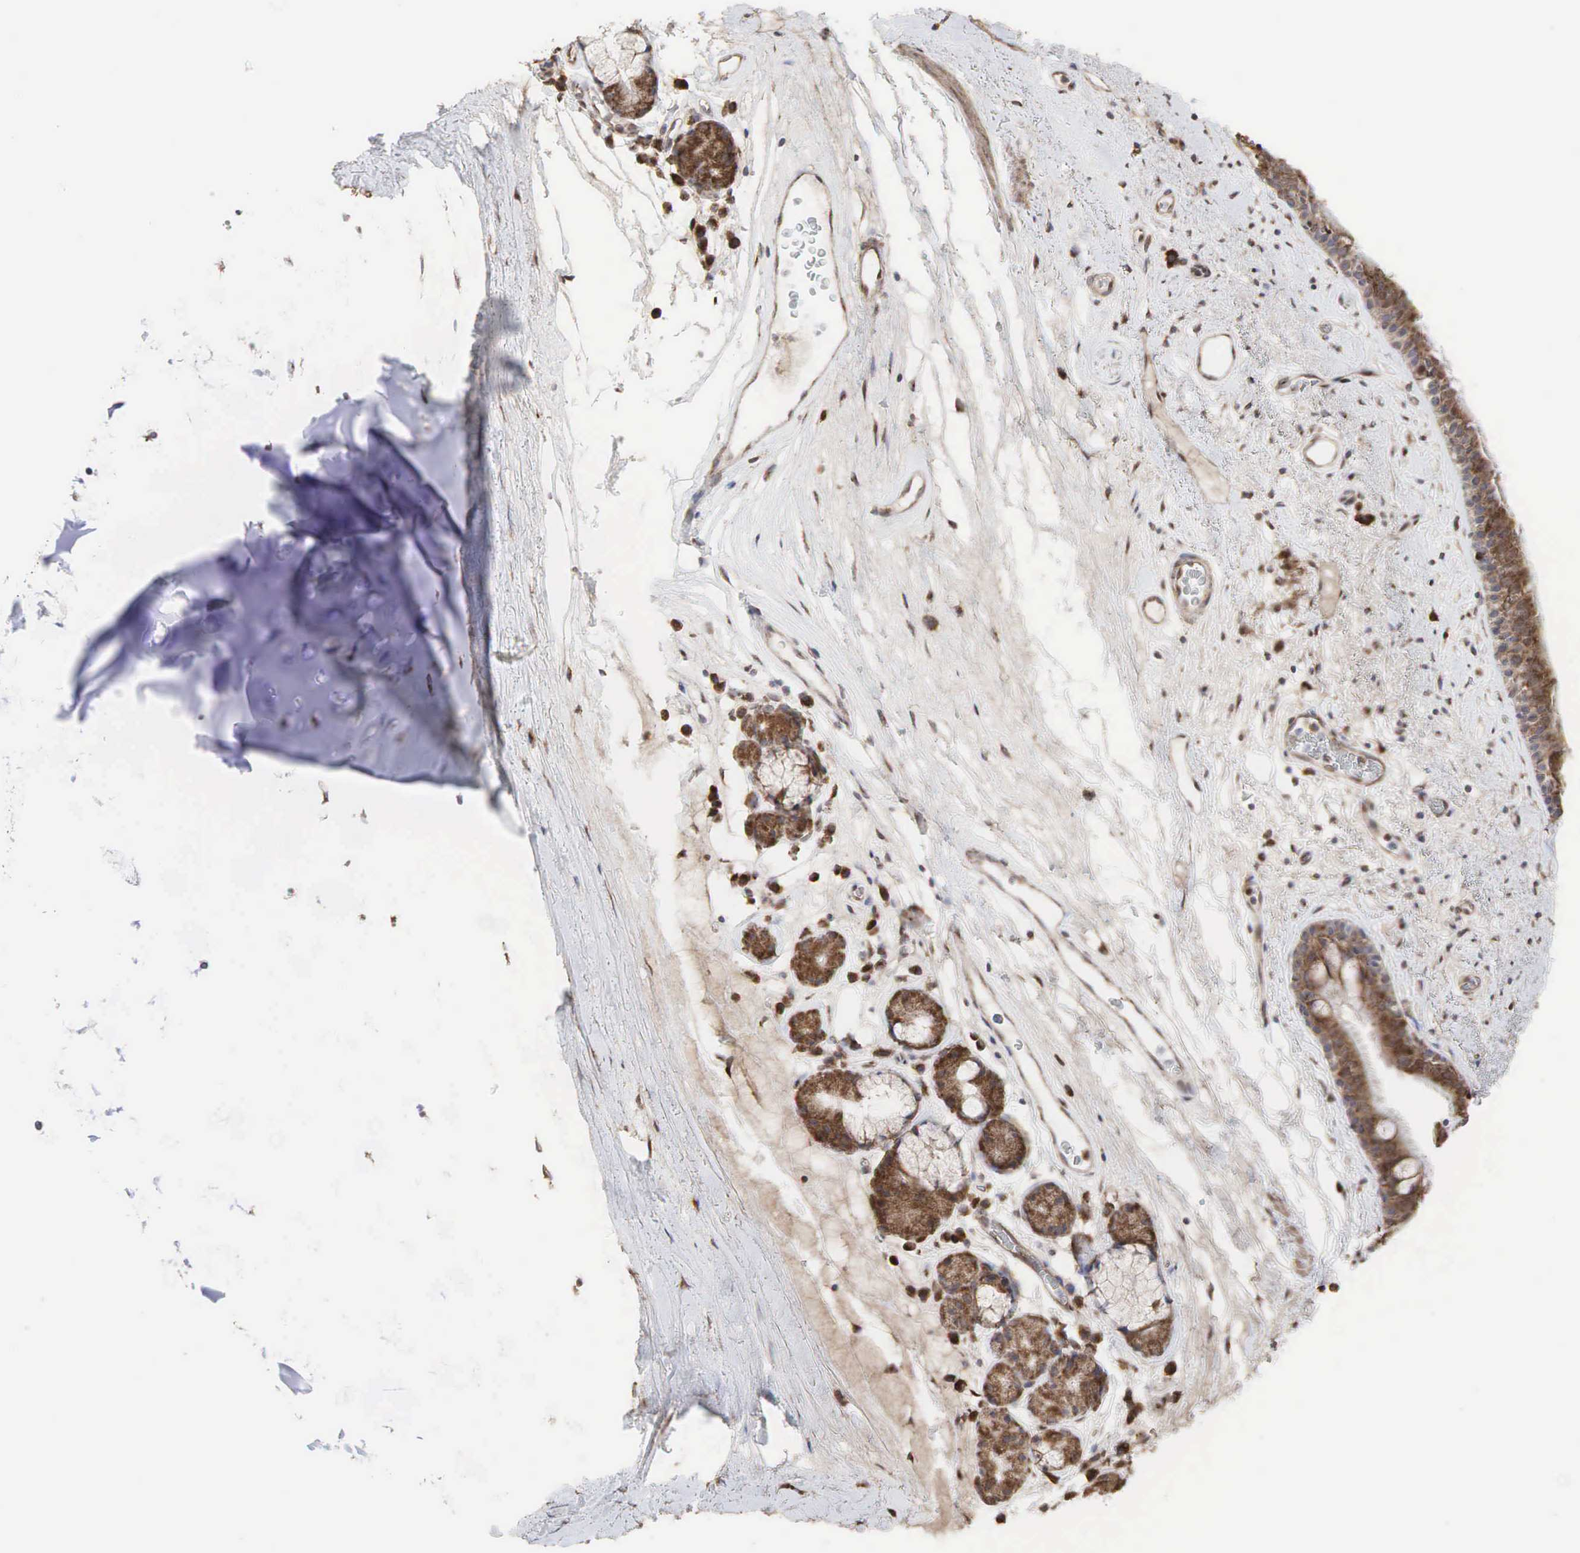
{"staining": {"intensity": "moderate", "quantity": ">75%", "location": "cytoplasmic/membranous"}, "tissue": "bronchus", "cell_type": "Respiratory epithelial cells", "image_type": "normal", "snomed": [{"axis": "morphology", "description": "Normal tissue, NOS"}, {"axis": "topography", "description": "Cartilage tissue"}], "caption": "Protein expression analysis of unremarkable bronchus shows moderate cytoplasmic/membranous staining in about >75% of respiratory epithelial cells.", "gene": "PABPC5", "patient": {"sex": "female", "age": 63}}